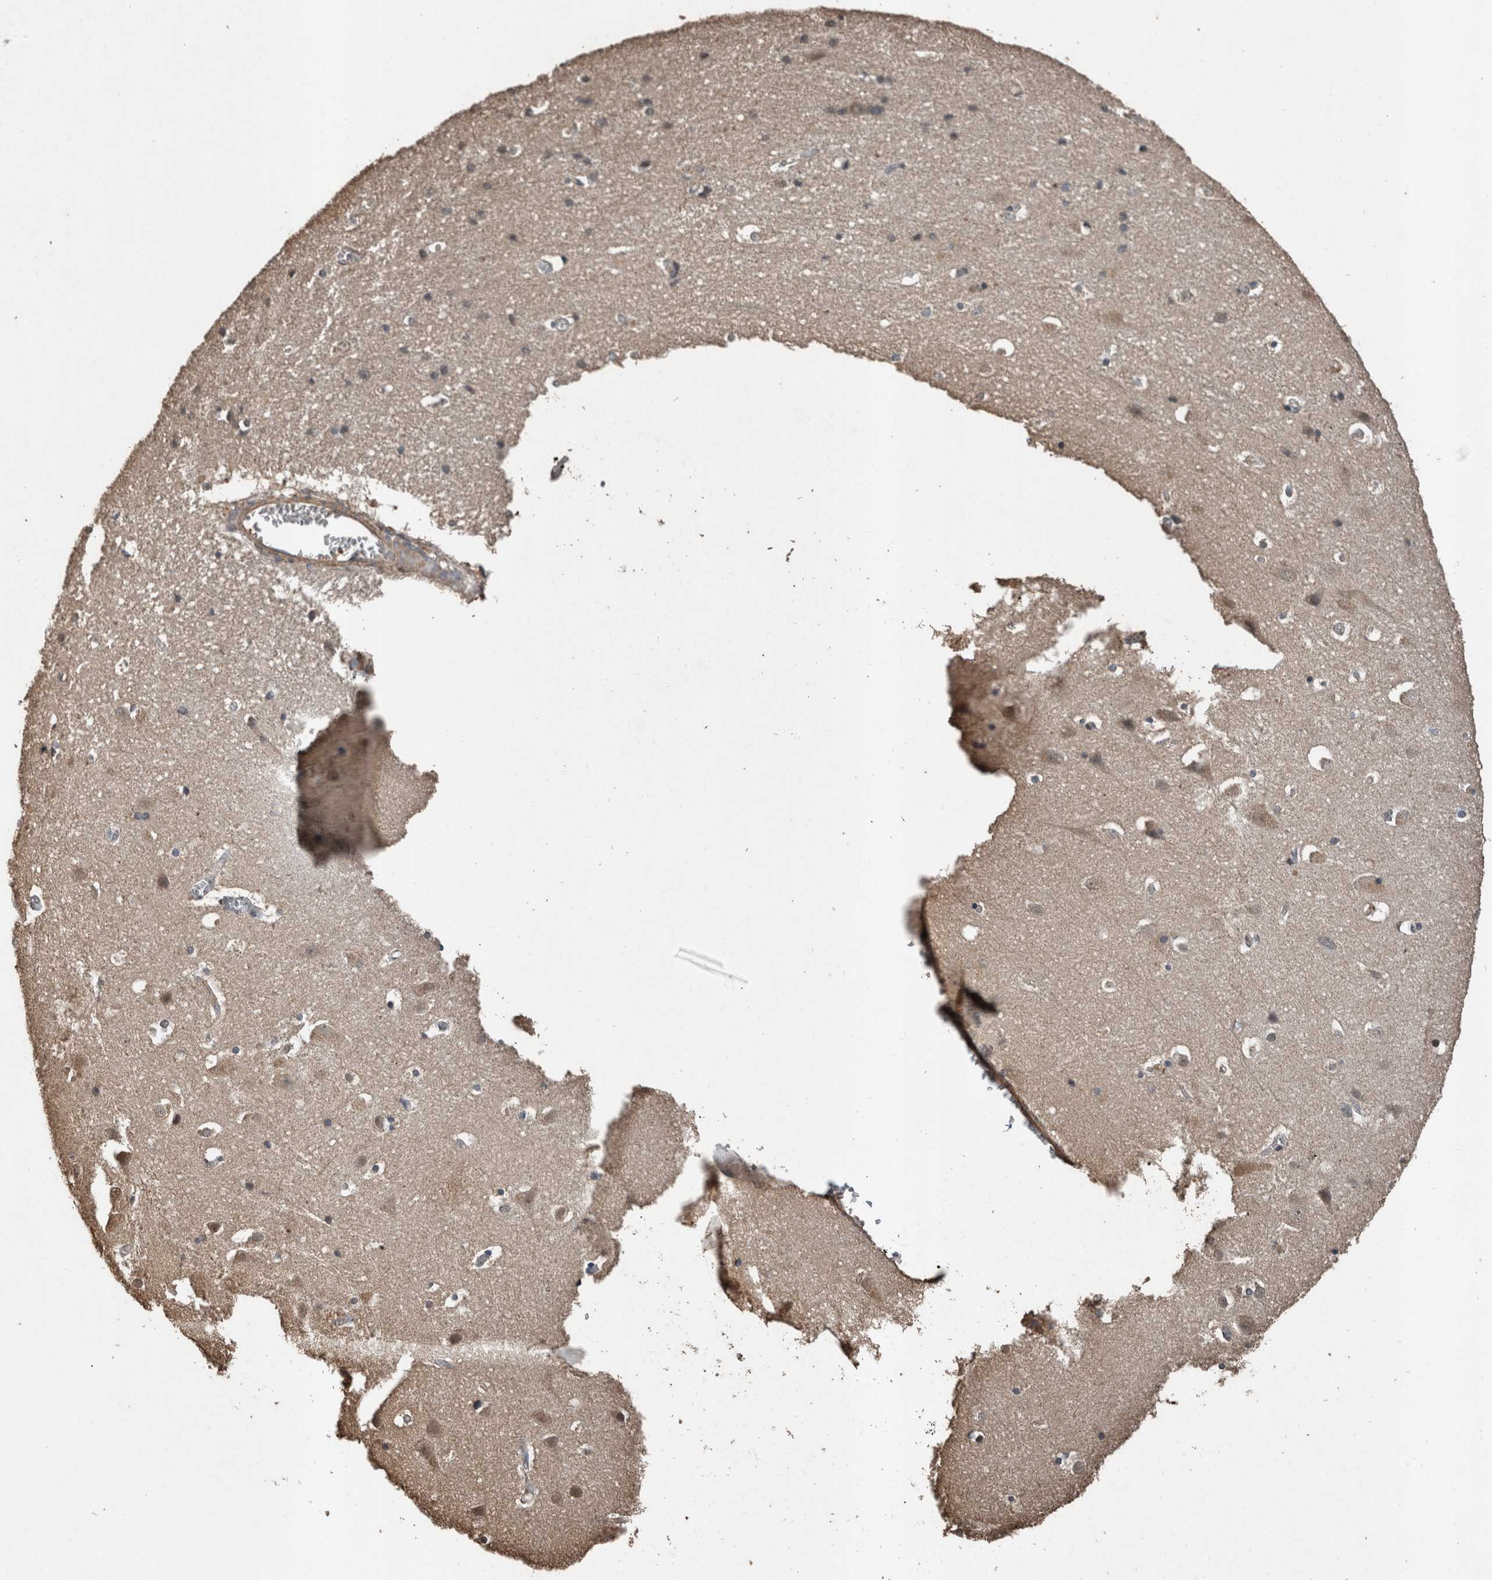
{"staining": {"intensity": "negative", "quantity": "none", "location": "none"}, "tissue": "cerebral cortex", "cell_type": "Endothelial cells", "image_type": "normal", "snomed": [{"axis": "morphology", "description": "Normal tissue, NOS"}, {"axis": "morphology", "description": "Developmental malformation"}, {"axis": "topography", "description": "Cerebral cortex"}], "caption": "This is a photomicrograph of immunohistochemistry staining of unremarkable cerebral cortex, which shows no positivity in endothelial cells.", "gene": "FGFRL1", "patient": {"sex": "female", "age": 30}}